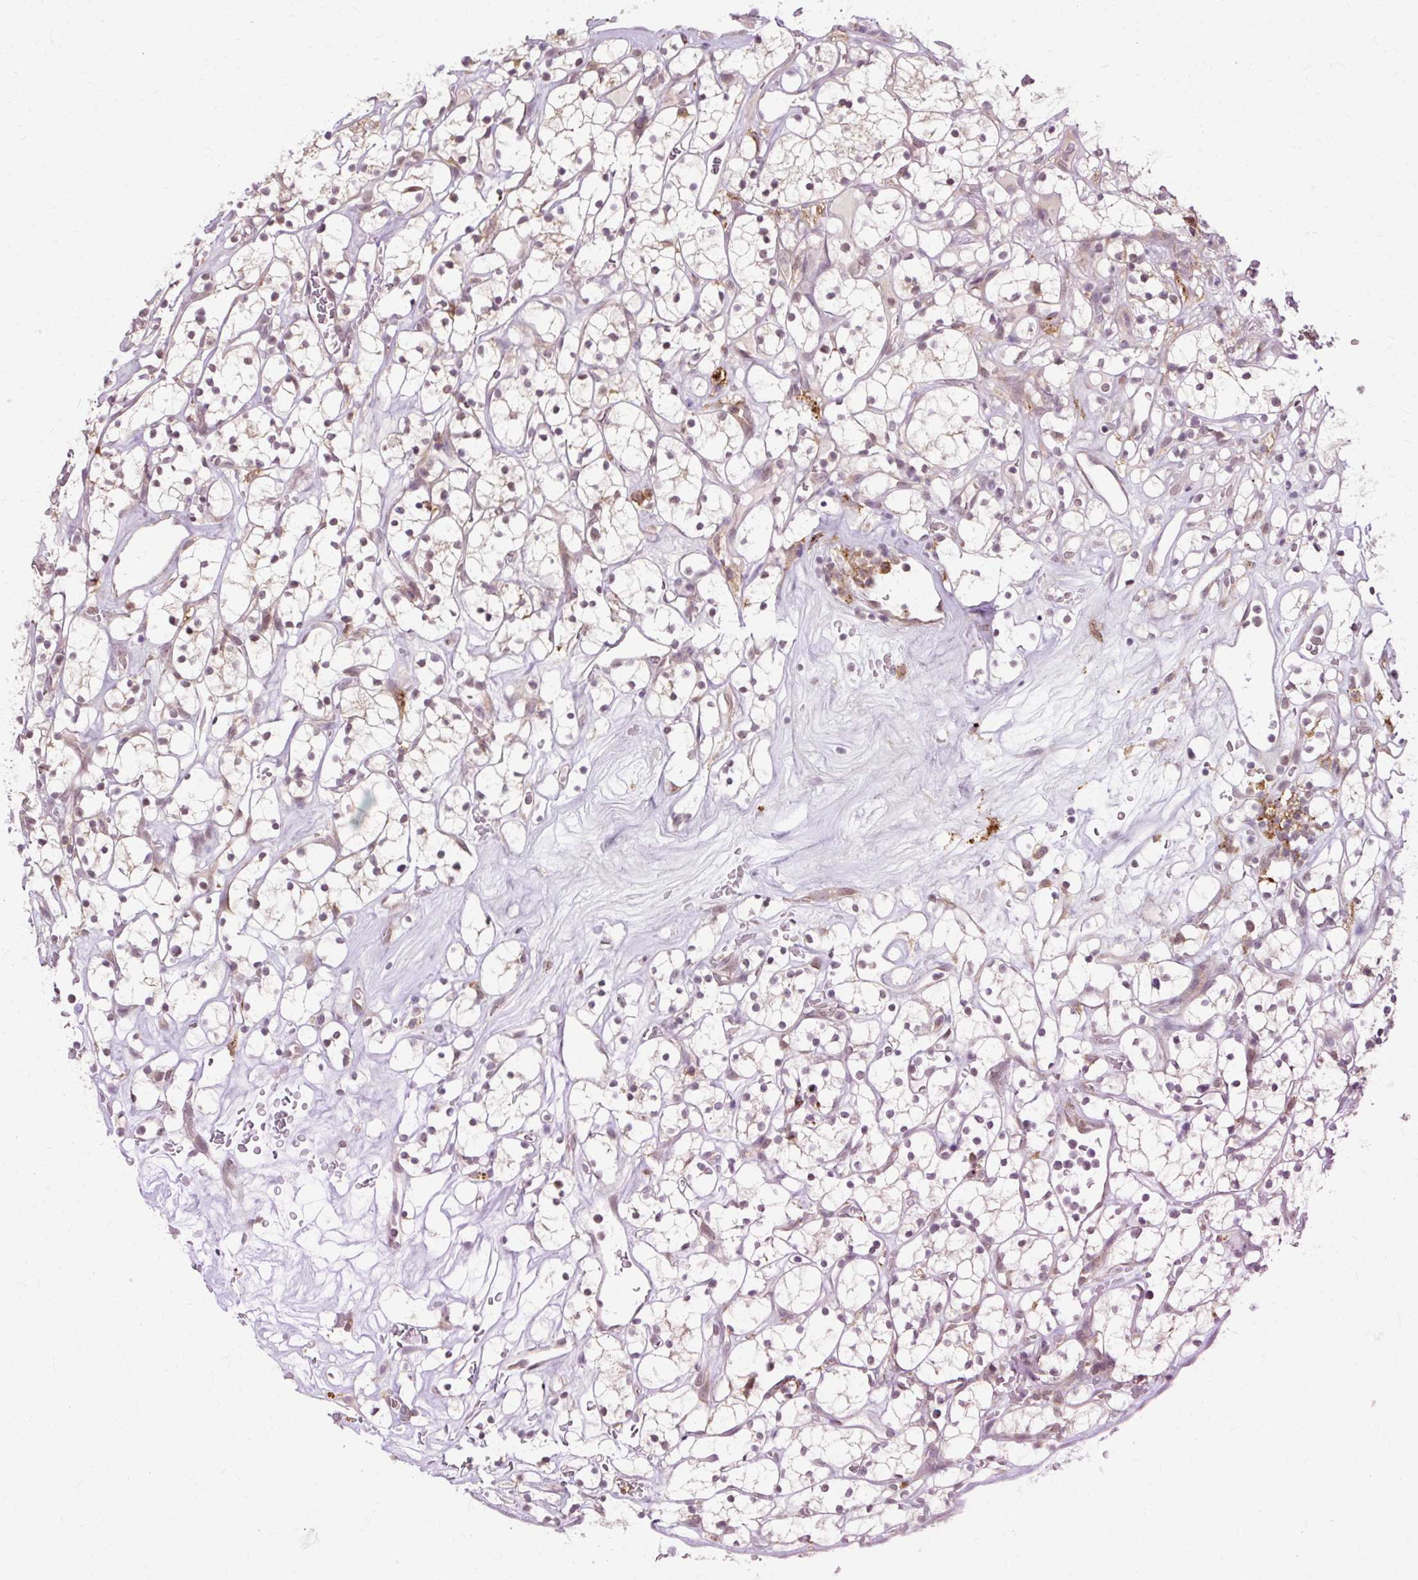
{"staining": {"intensity": "negative", "quantity": "none", "location": "none"}, "tissue": "renal cancer", "cell_type": "Tumor cells", "image_type": "cancer", "snomed": [{"axis": "morphology", "description": "Adenocarcinoma, NOS"}, {"axis": "topography", "description": "Kidney"}], "caption": "The micrograph exhibits no significant expression in tumor cells of renal adenocarcinoma.", "gene": "GEMIN2", "patient": {"sex": "female", "age": 64}}